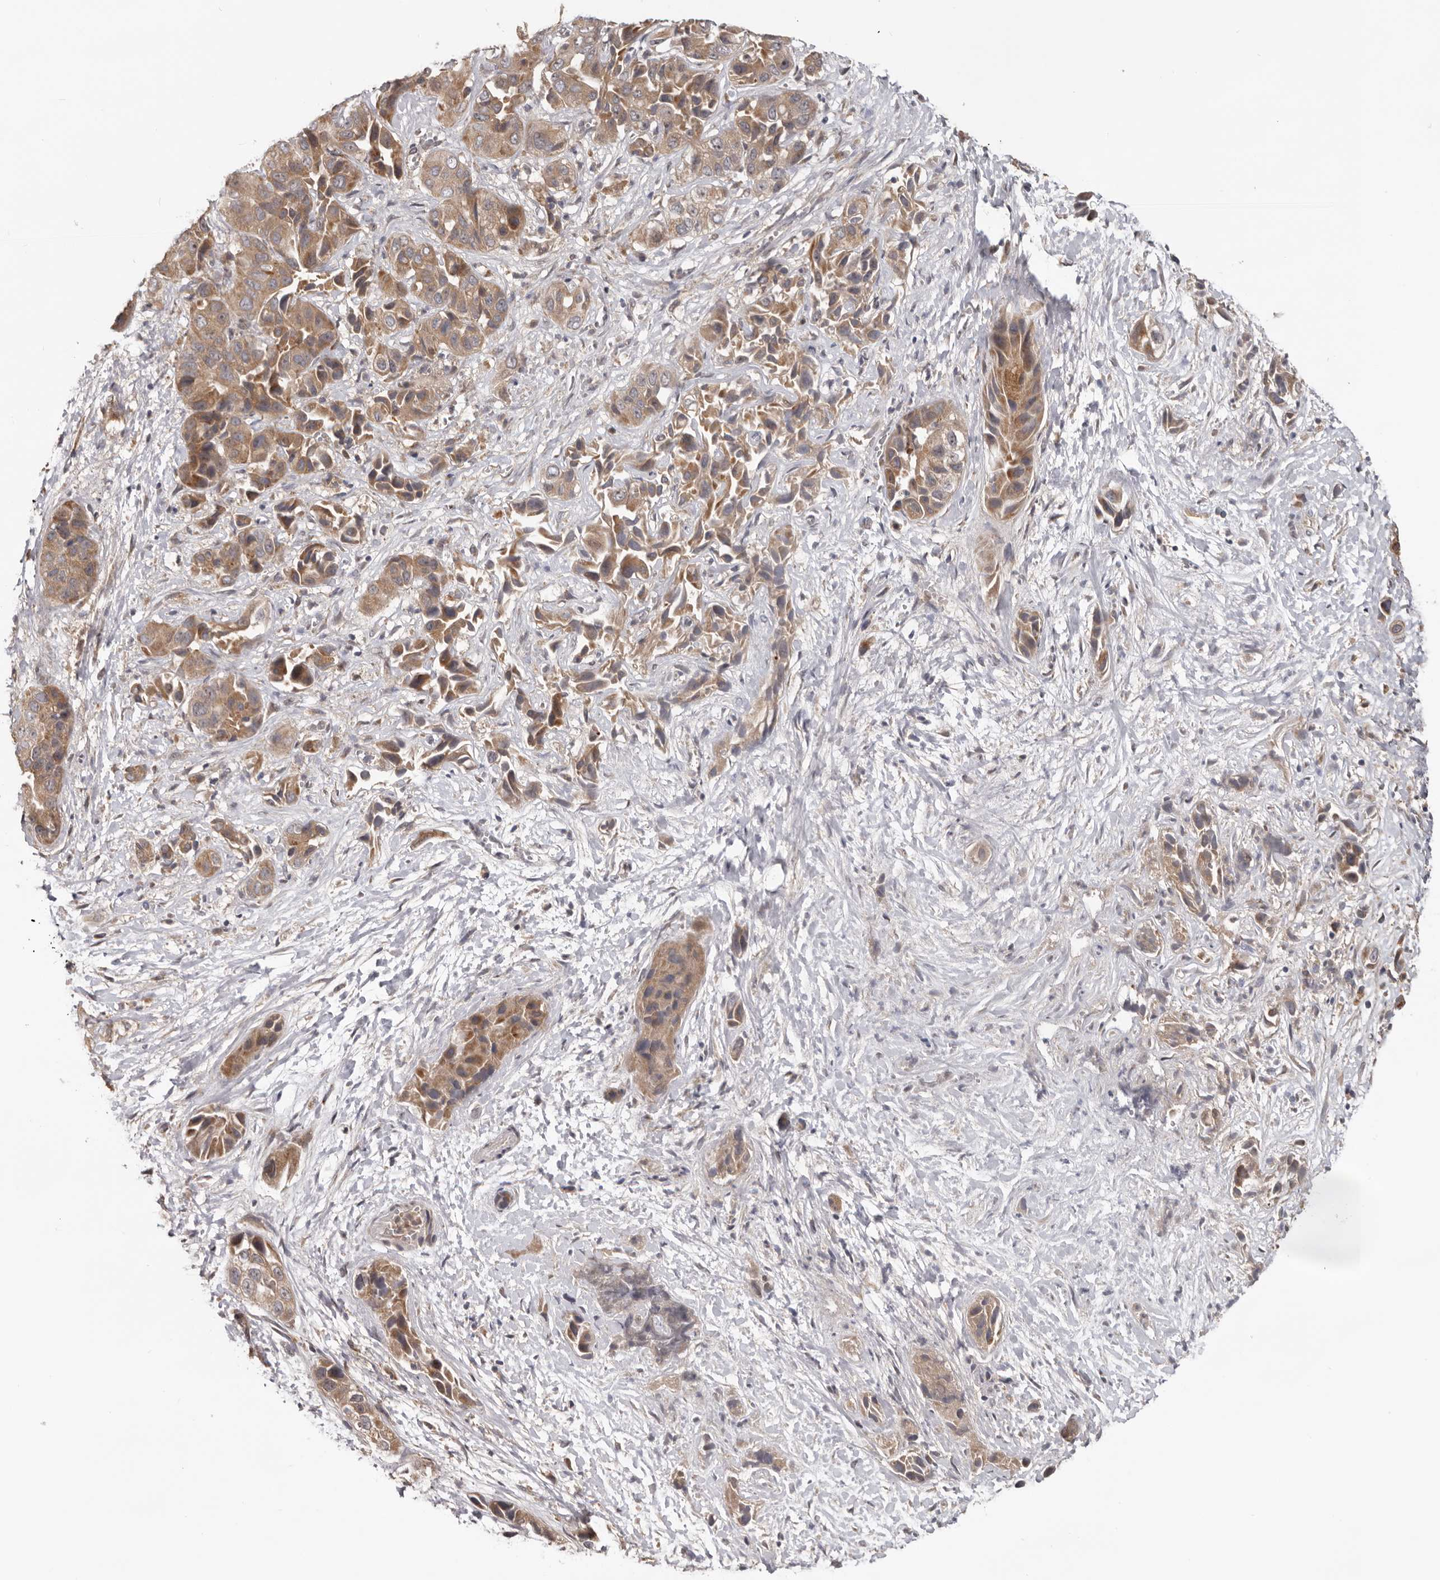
{"staining": {"intensity": "moderate", "quantity": ">75%", "location": "cytoplasmic/membranous"}, "tissue": "liver cancer", "cell_type": "Tumor cells", "image_type": "cancer", "snomed": [{"axis": "morphology", "description": "Cholangiocarcinoma"}, {"axis": "topography", "description": "Liver"}], "caption": "DAB (3,3'-diaminobenzidine) immunohistochemical staining of human liver cancer shows moderate cytoplasmic/membranous protein staining in about >75% of tumor cells. The staining was performed using DAB (3,3'-diaminobenzidine), with brown indicating positive protein expression. Nuclei are stained blue with hematoxylin.", "gene": "HINT3", "patient": {"sex": "female", "age": 52}}